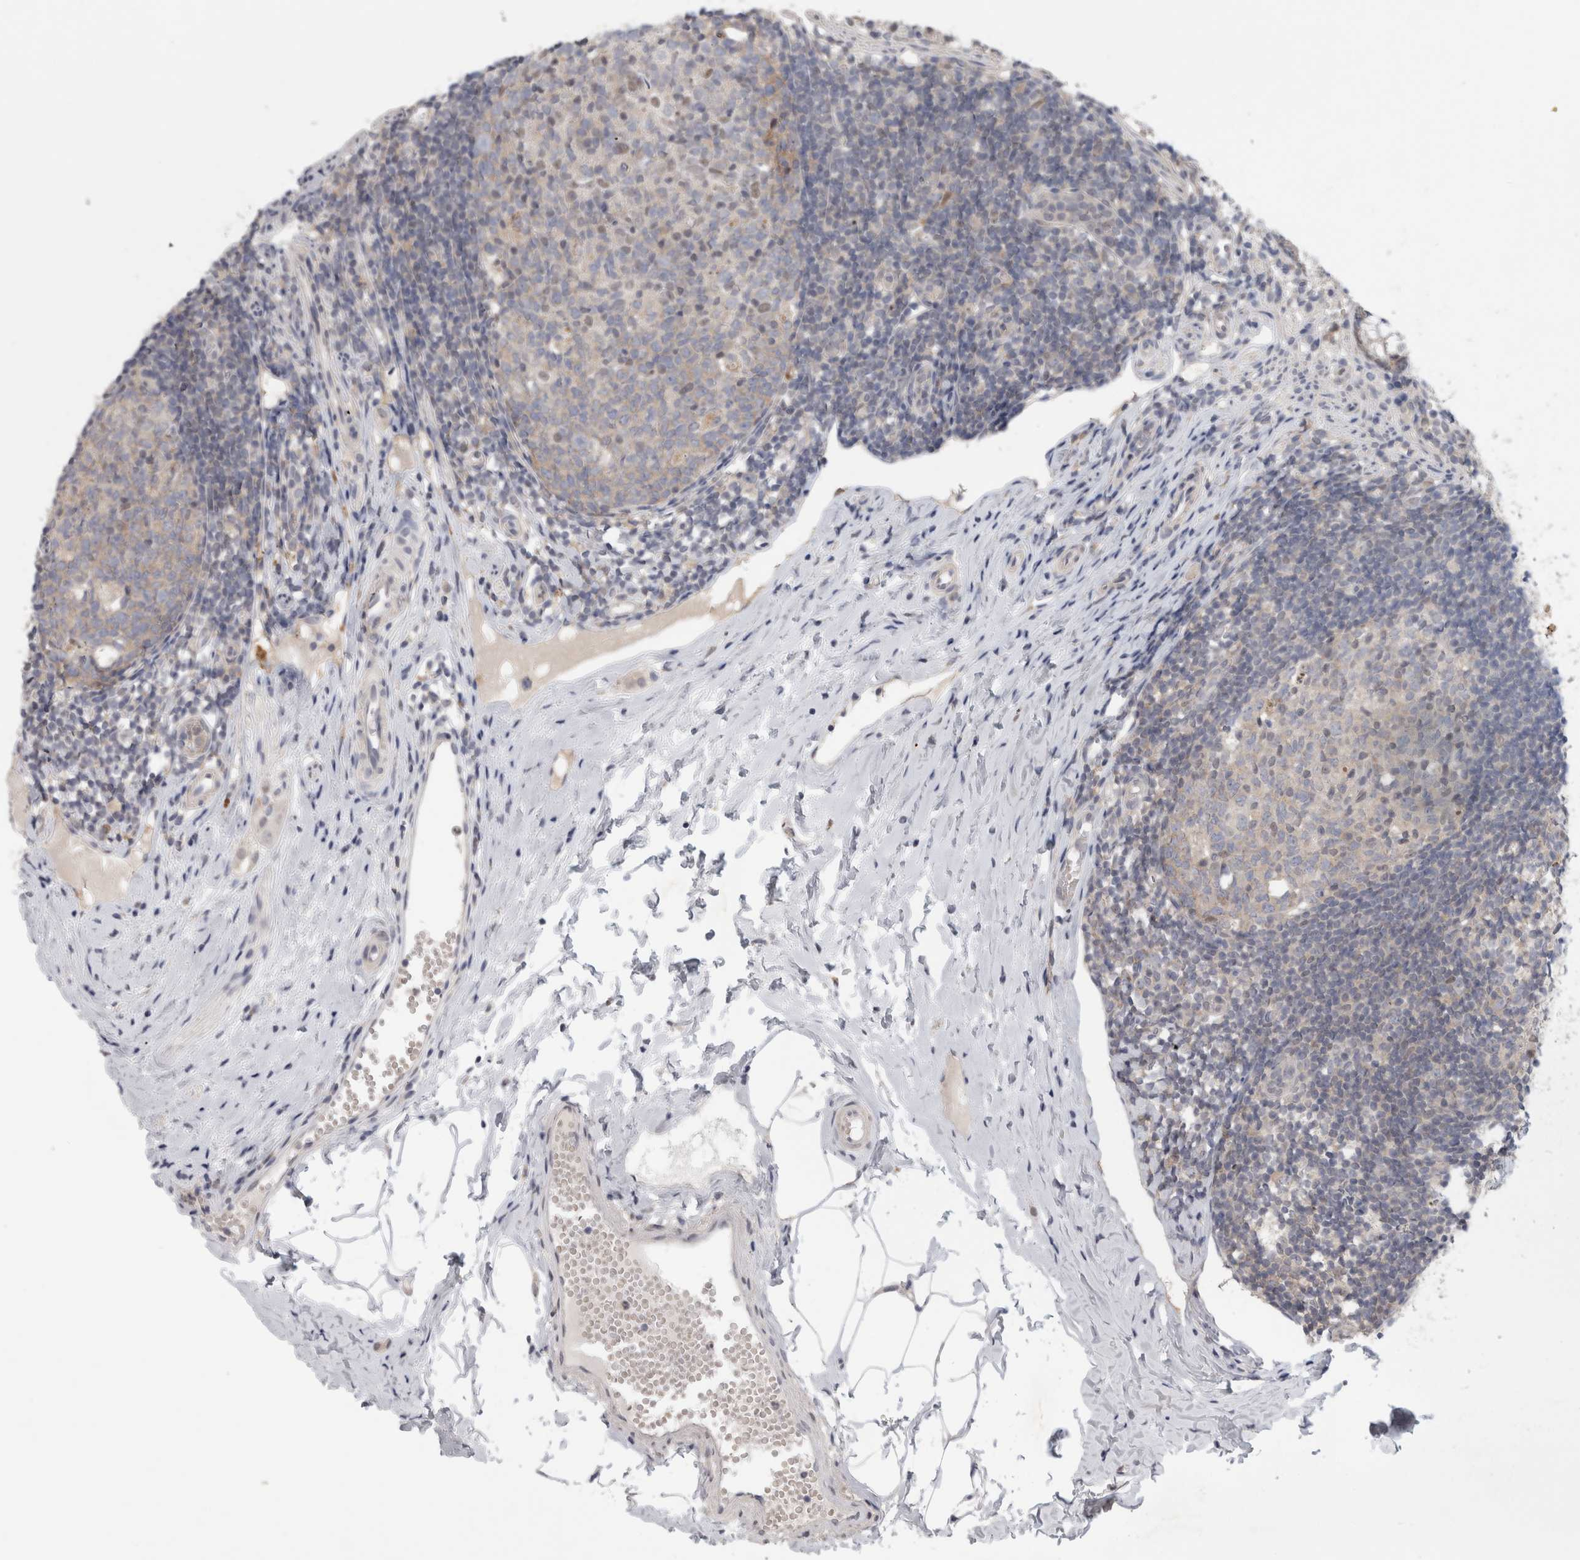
{"staining": {"intensity": "moderate", "quantity": ">75%", "location": "cytoplasmic/membranous"}, "tissue": "appendix", "cell_type": "Glandular cells", "image_type": "normal", "snomed": [{"axis": "morphology", "description": "Normal tissue, NOS"}, {"axis": "topography", "description": "Appendix"}], "caption": "This image reveals IHC staining of normal appendix, with medium moderate cytoplasmic/membranous positivity in approximately >75% of glandular cells.", "gene": "PIGP", "patient": {"sex": "female", "age": 20}}